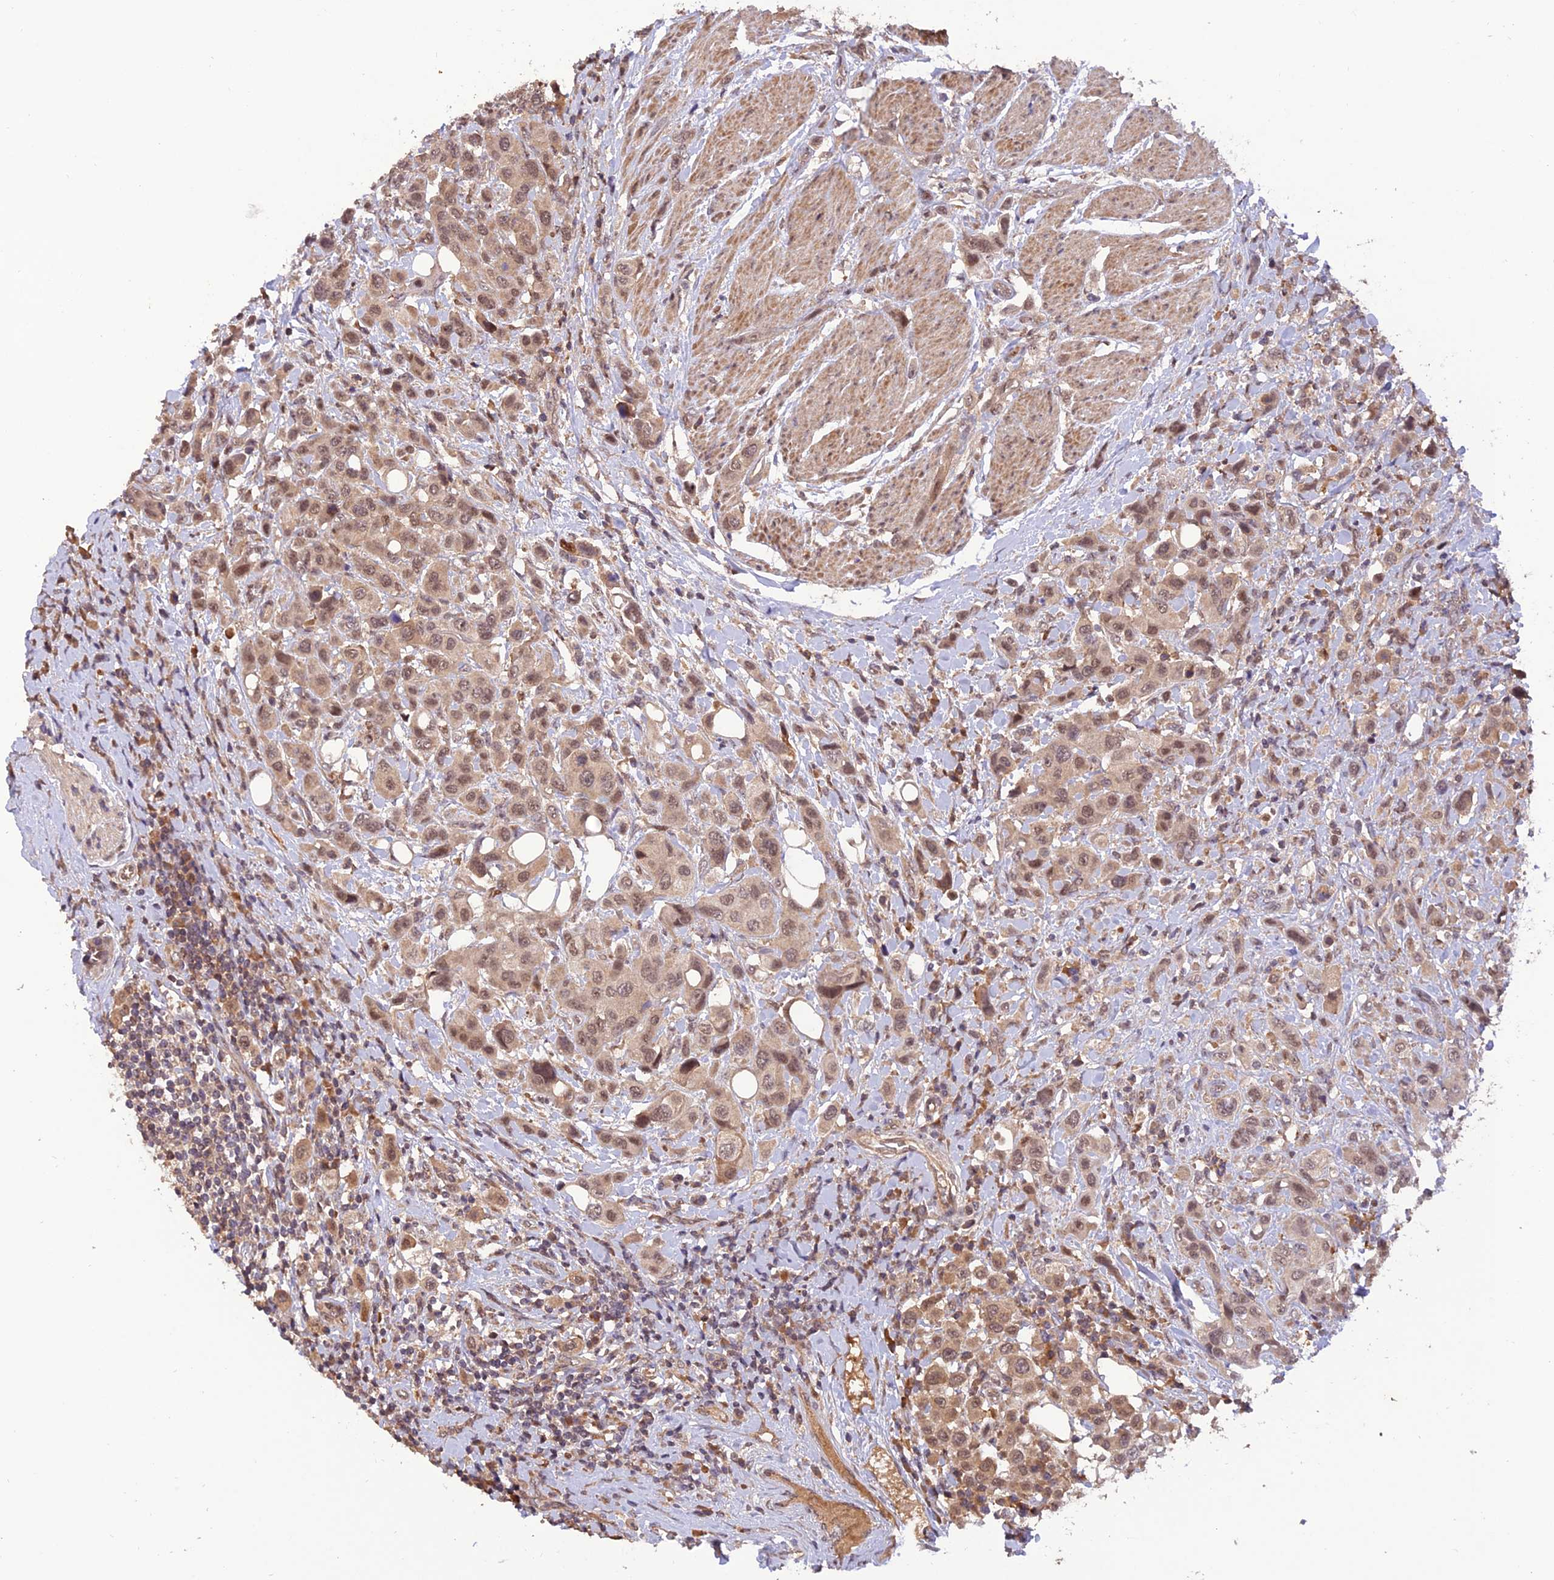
{"staining": {"intensity": "weak", "quantity": ">75%", "location": "cytoplasmic/membranous,nuclear"}, "tissue": "urothelial cancer", "cell_type": "Tumor cells", "image_type": "cancer", "snomed": [{"axis": "morphology", "description": "Urothelial carcinoma, High grade"}, {"axis": "topography", "description": "Urinary bladder"}], "caption": "This is an image of immunohistochemistry (IHC) staining of urothelial cancer, which shows weak expression in the cytoplasmic/membranous and nuclear of tumor cells.", "gene": "REV1", "patient": {"sex": "male", "age": 50}}